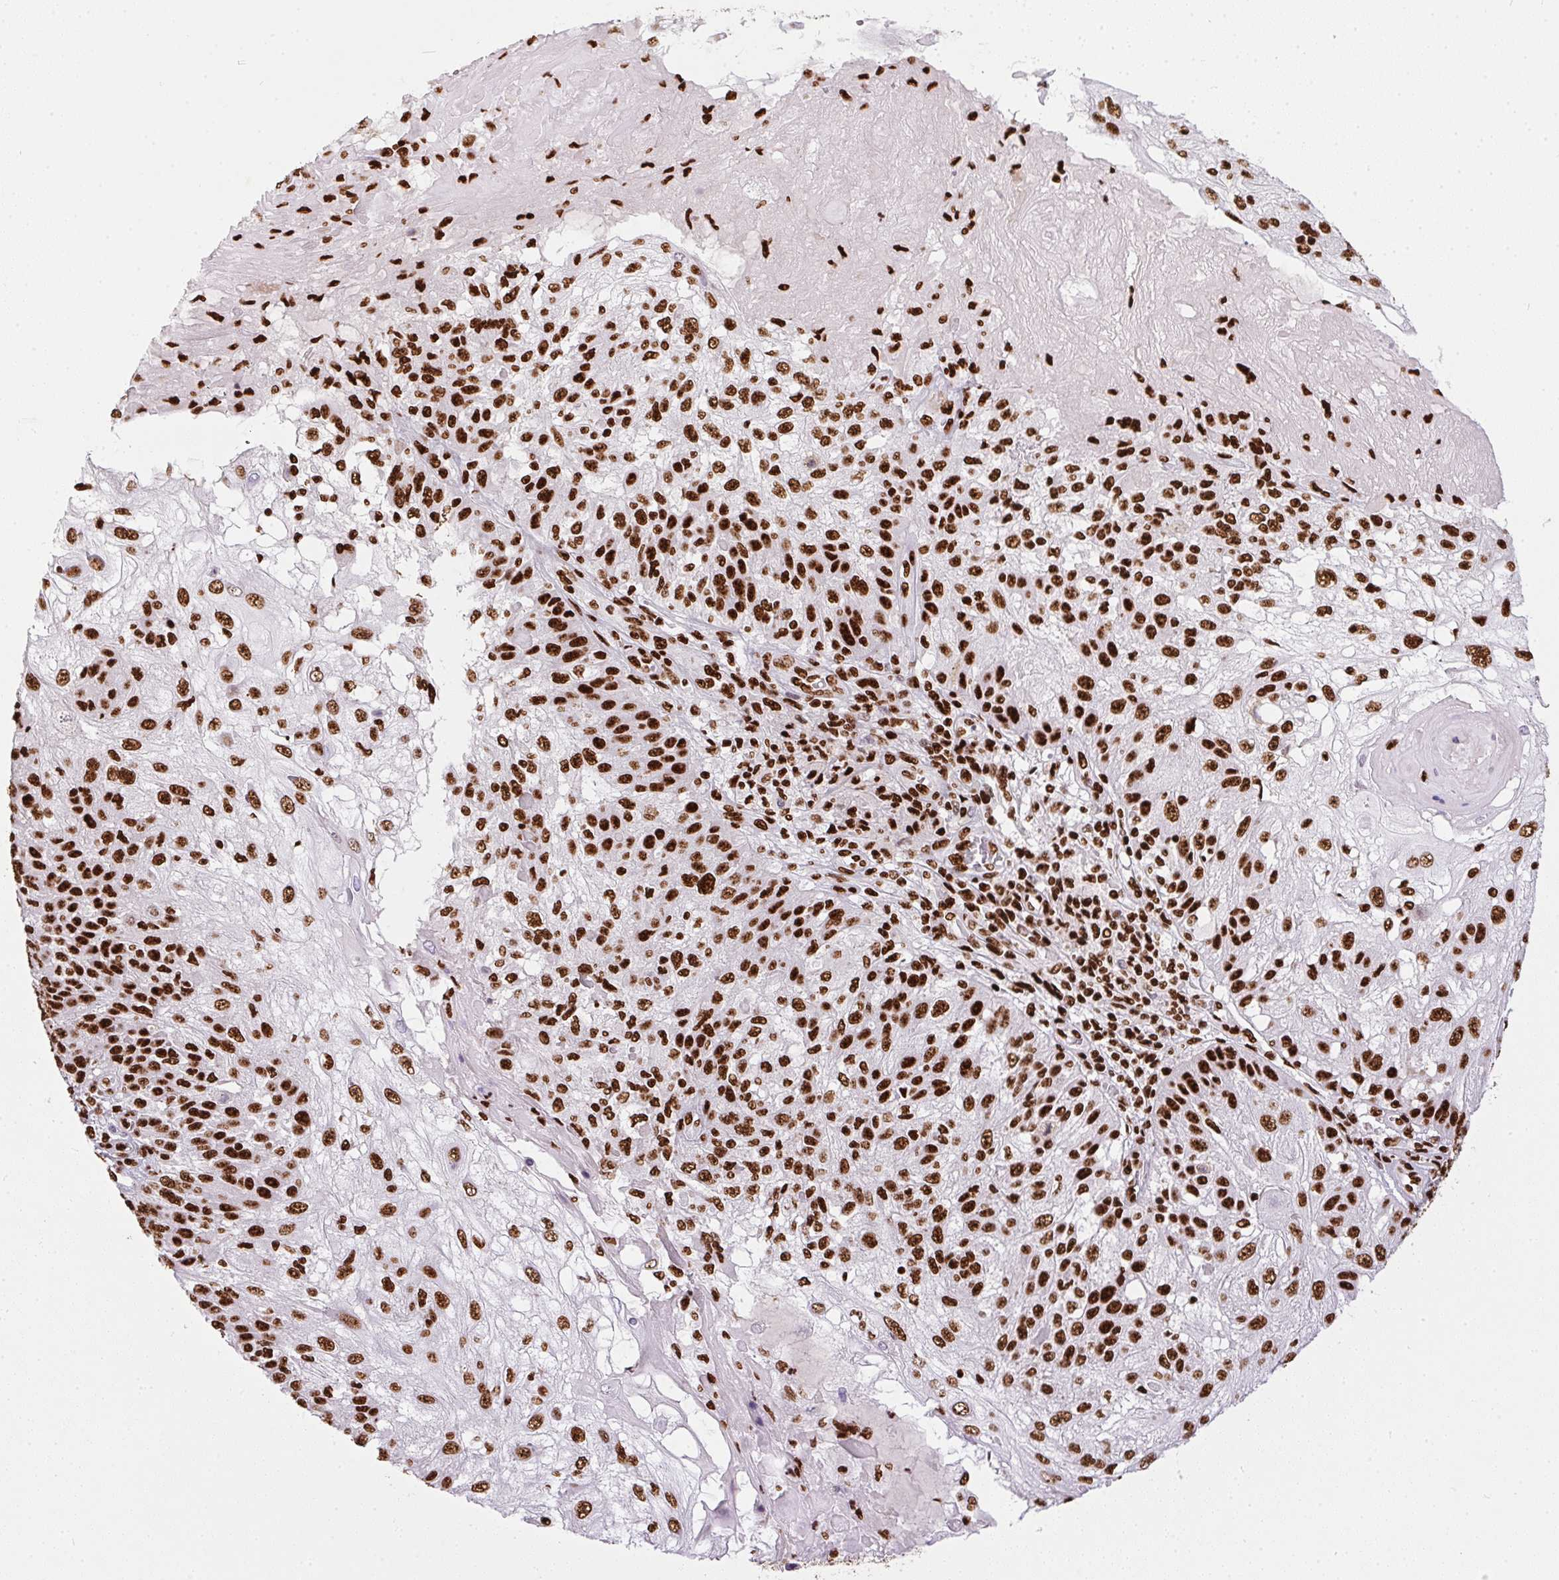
{"staining": {"intensity": "strong", "quantity": ">75%", "location": "nuclear"}, "tissue": "skin cancer", "cell_type": "Tumor cells", "image_type": "cancer", "snomed": [{"axis": "morphology", "description": "Normal tissue, NOS"}, {"axis": "morphology", "description": "Squamous cell carcinoma, NOS"}, {"axis": "topography", "description": "Skin"}], "caption": "DAB (3,3'-diaminobenzidine) immunohistochemical staining of human squamous cell carcinoma (skin) displays strong nuclear protein positivity in about >75% of tumor cells.", "gene": "PAGE3", "patient": {"sex": "female", "age": 83}}